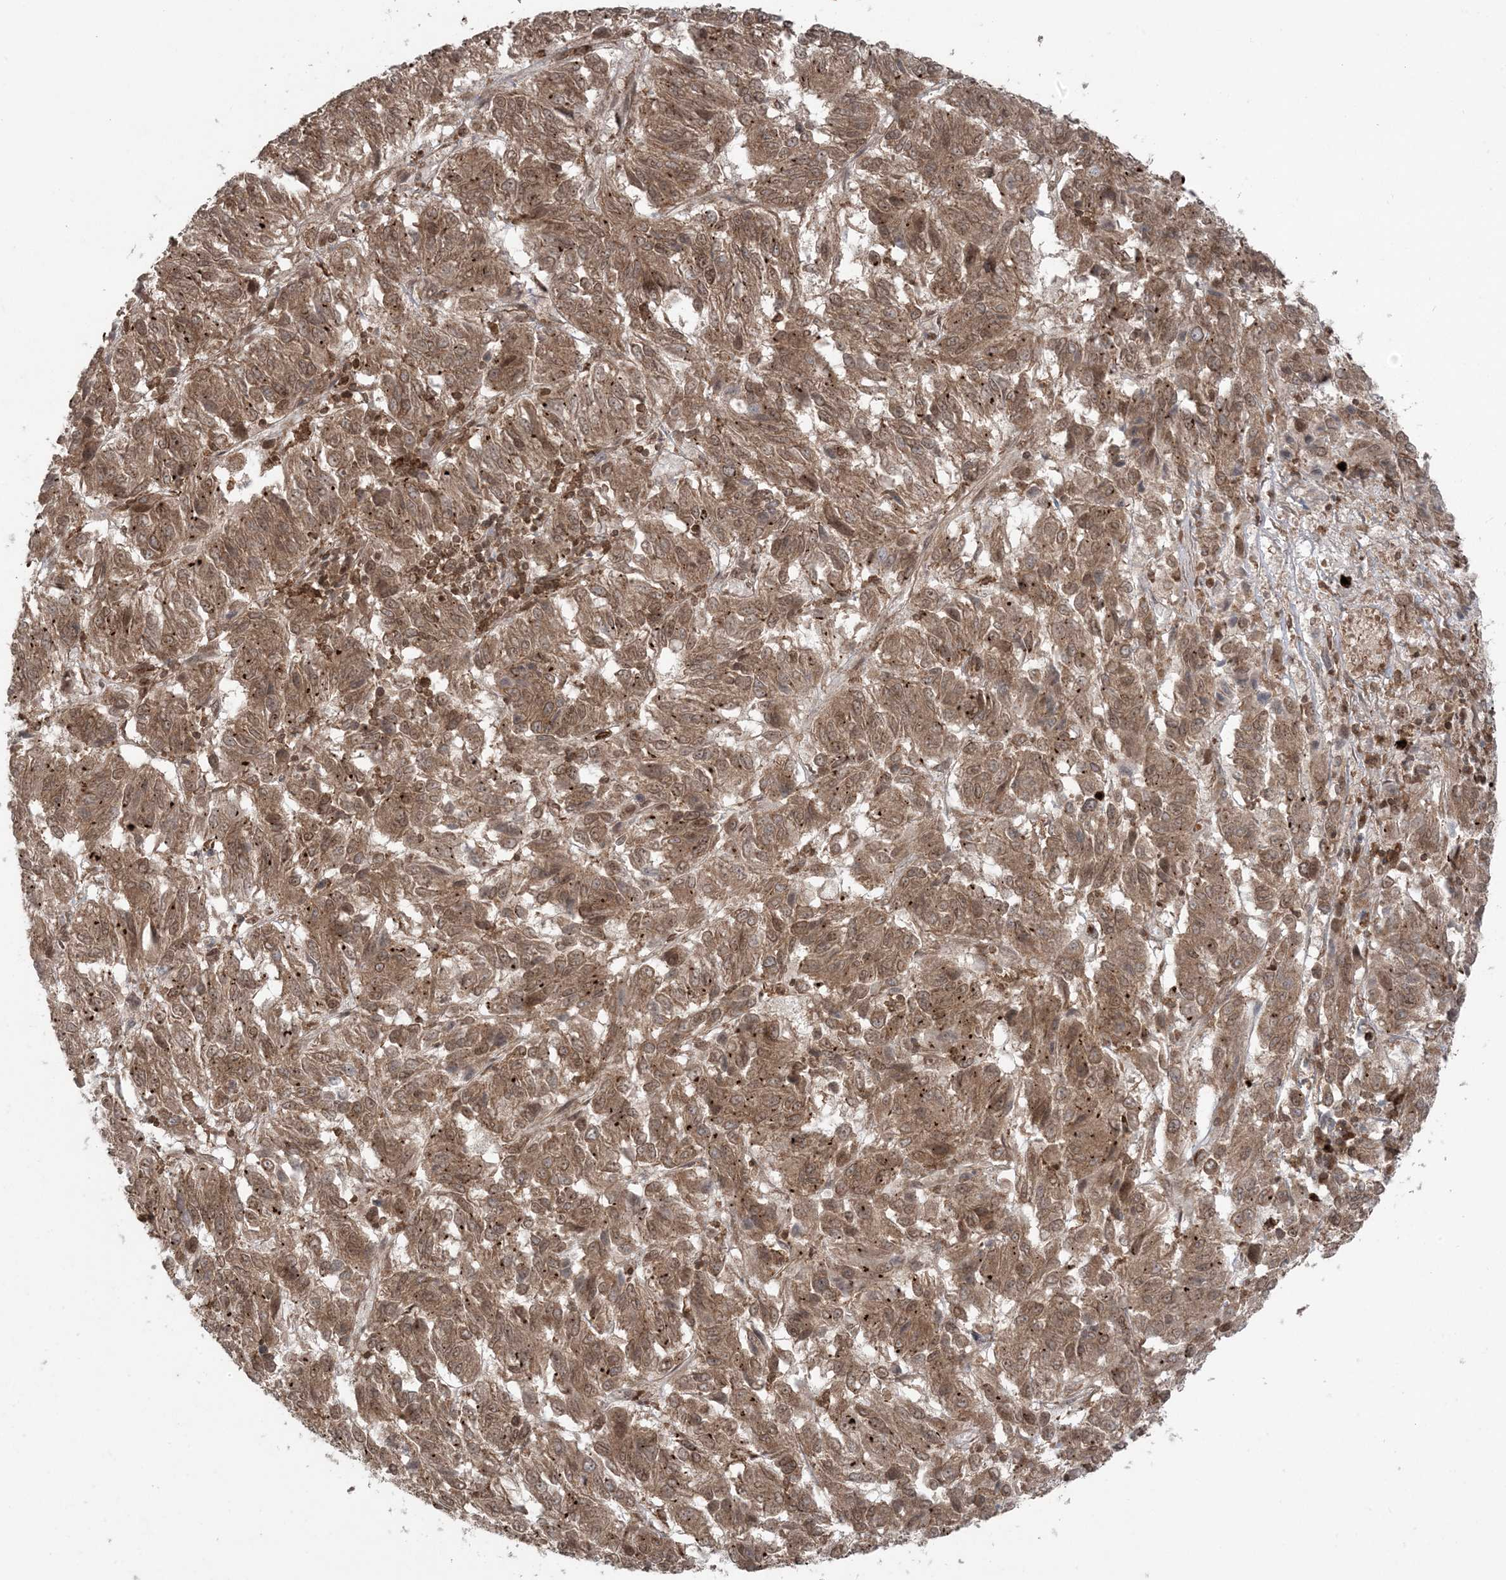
{"staining": {"intensity": "moderate", "quantity": ">75%", "location": "cytoplasmic/membranous,nuclear"}, "tissue": "melanoma", "cell_type": "Tumor cells", "image_type": "cancer", "snomed": [{"axis": "morphology", "description": "Malignant melanoma, Metastatic site"}, {"axis": "topography", "description": "Lung"}], "caption": "Protein expression analysis of human melanoma reveals moderate cytoplasmic/membranous and nuclear staining in about >75% of tumor cells.", "gene": "DDX19B", "patient": {"sex": "male", "age": 64}}